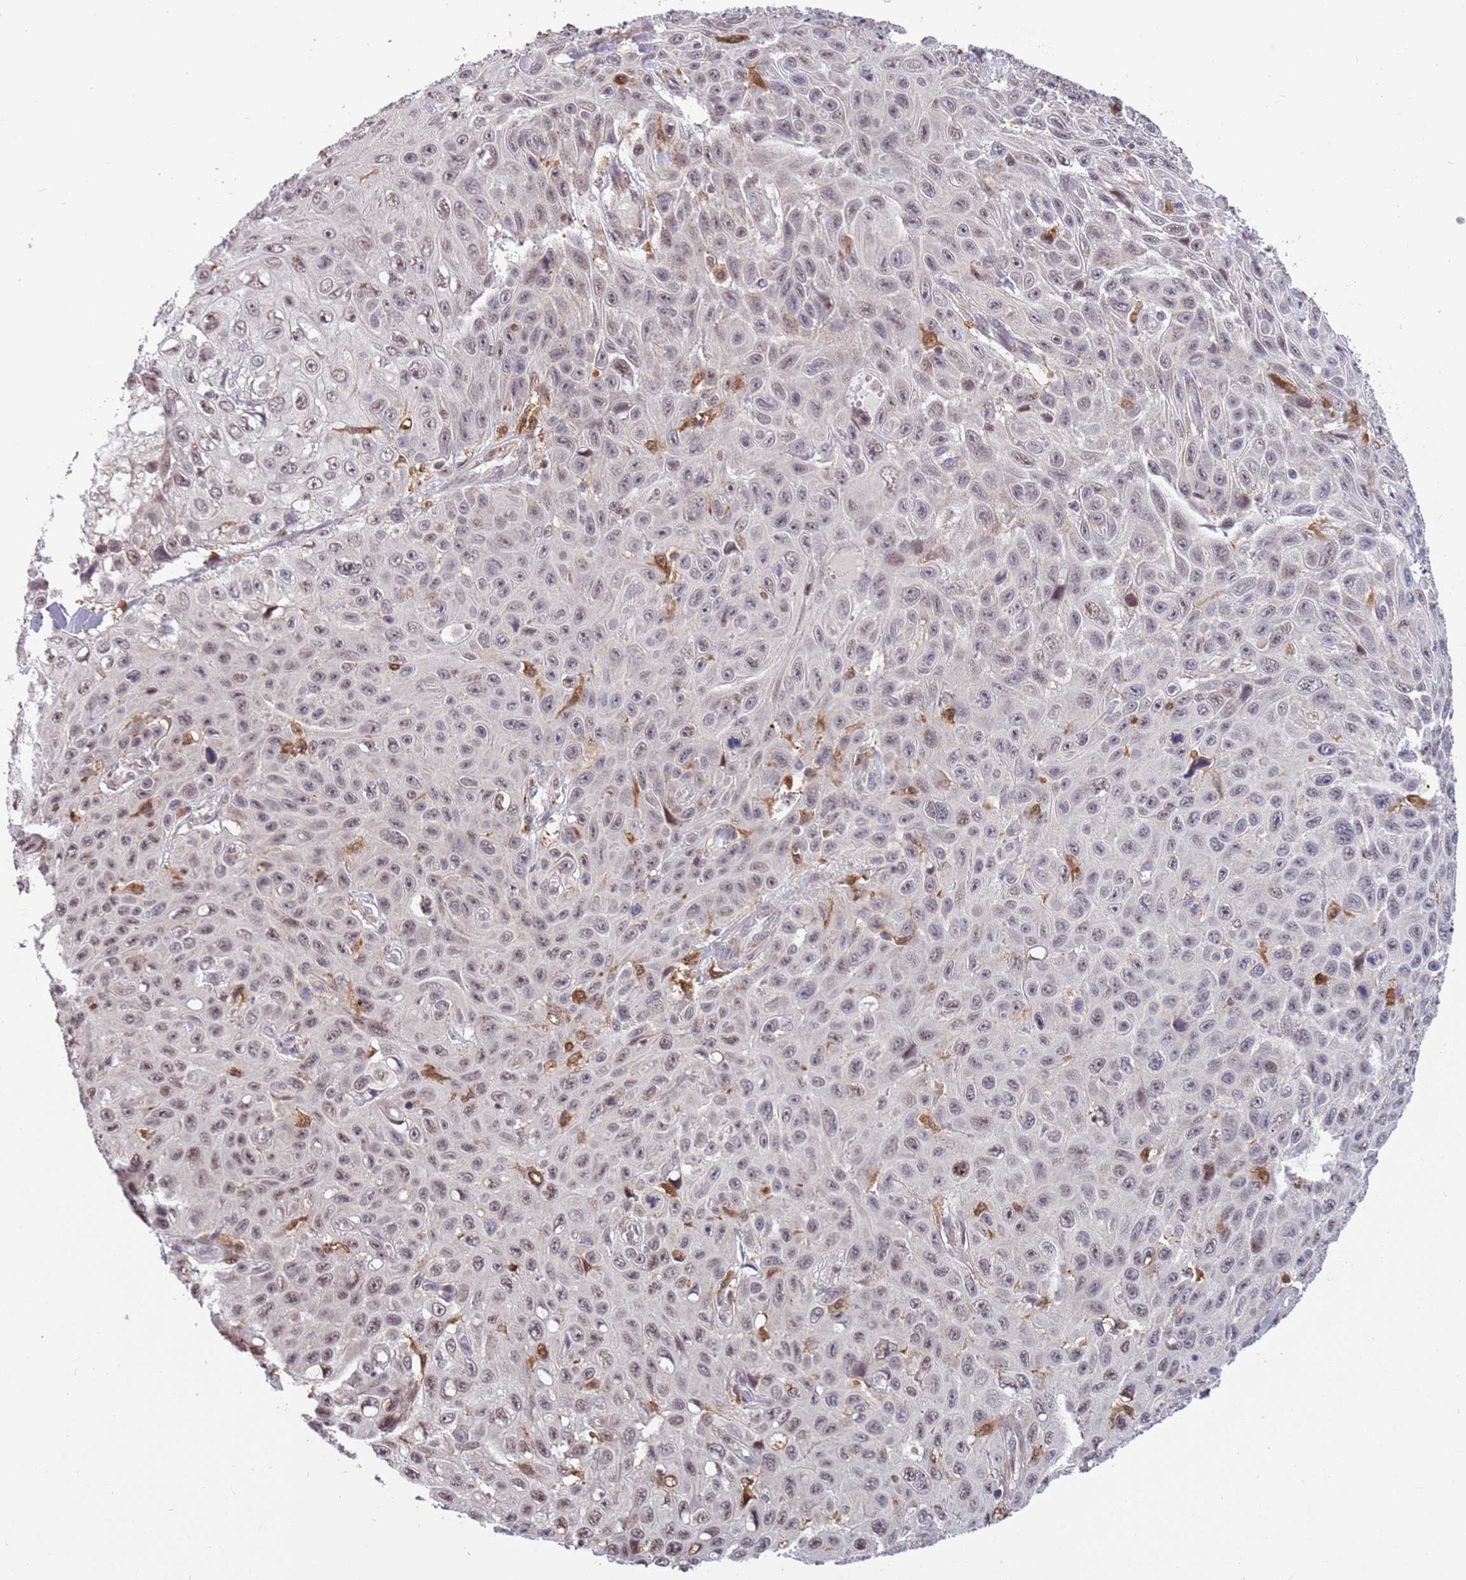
{"staining": {"intensity": "weak", "quantity": "25%-75%", "location": "nuclear"}, "tissue": "skin cancer", "cell_type": "Tumor cells", "image_type": "cancer", "snomed": [{"axis": "morphology", "description": "Squamous cell carcinoma, NOS"}, {"axis": "topography", "description": "Skin"}], "caption": "Approximately 25%-75% of tumor cells in skin squamous cell carcinoma reveal weak nuclear protein expression as visualized by brown immunohistochemical staining.", "gene": "CCNJL", "patient": {"sex": "male", "age": 82}}